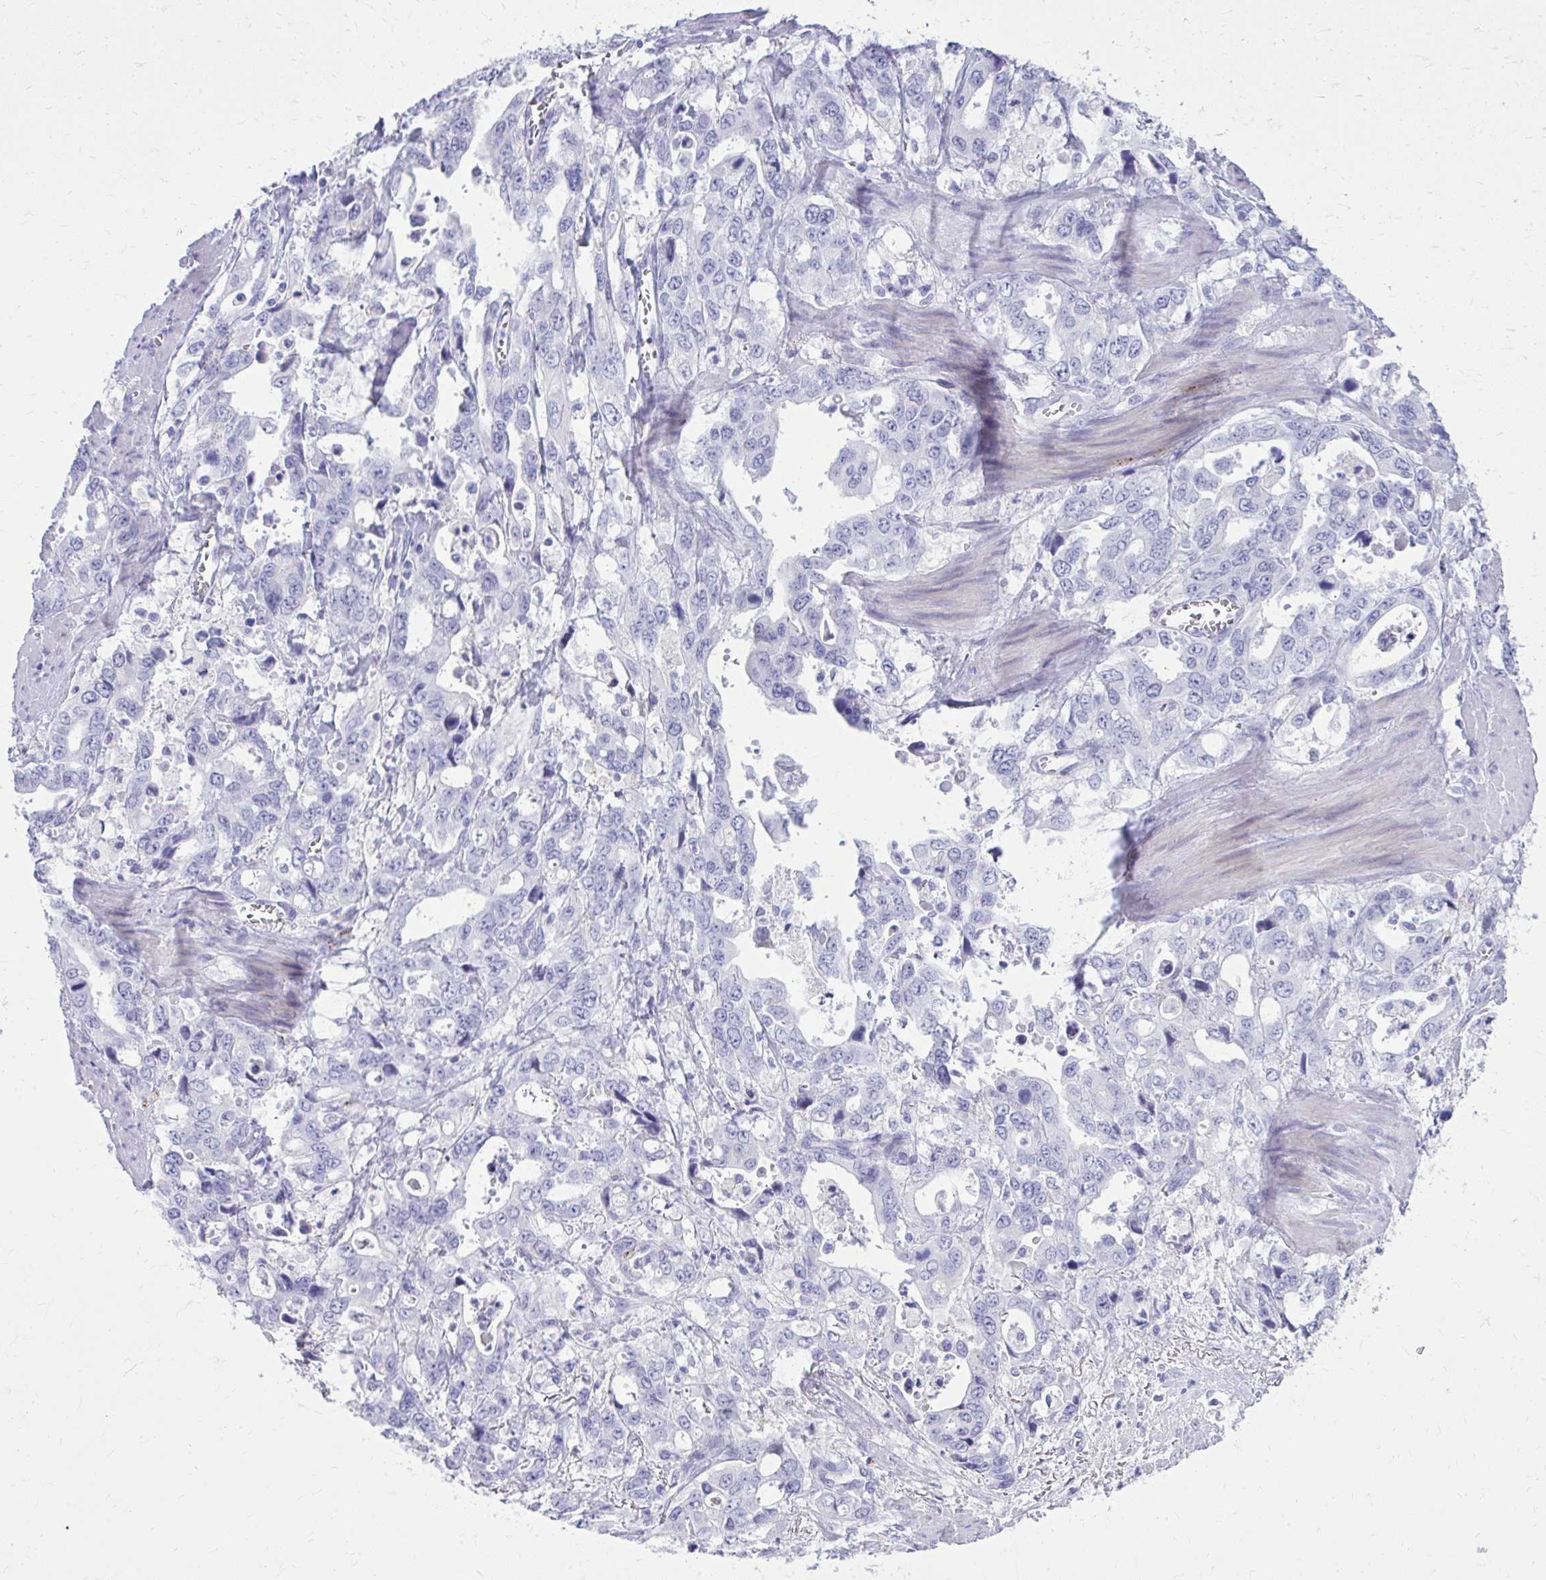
{"staining": {"intensity": "negative", "quantity": "none", "location": "none"}, "tissue": "stomach cancer", "cell_type": "Tumor cells", "image_type": "cancer", "snomed": [{"axis": "morphology", "description": "Adenocarcinoma, NOS"}, {"axis": "topography", "description": "Stomach, upper"}], "caption": "Immunohistochemistry (IHC) of human stomach cancer displays no expression in tumor cells.", "gene": "BCL6B", "patient": {"sex": "male", "age": 74}}